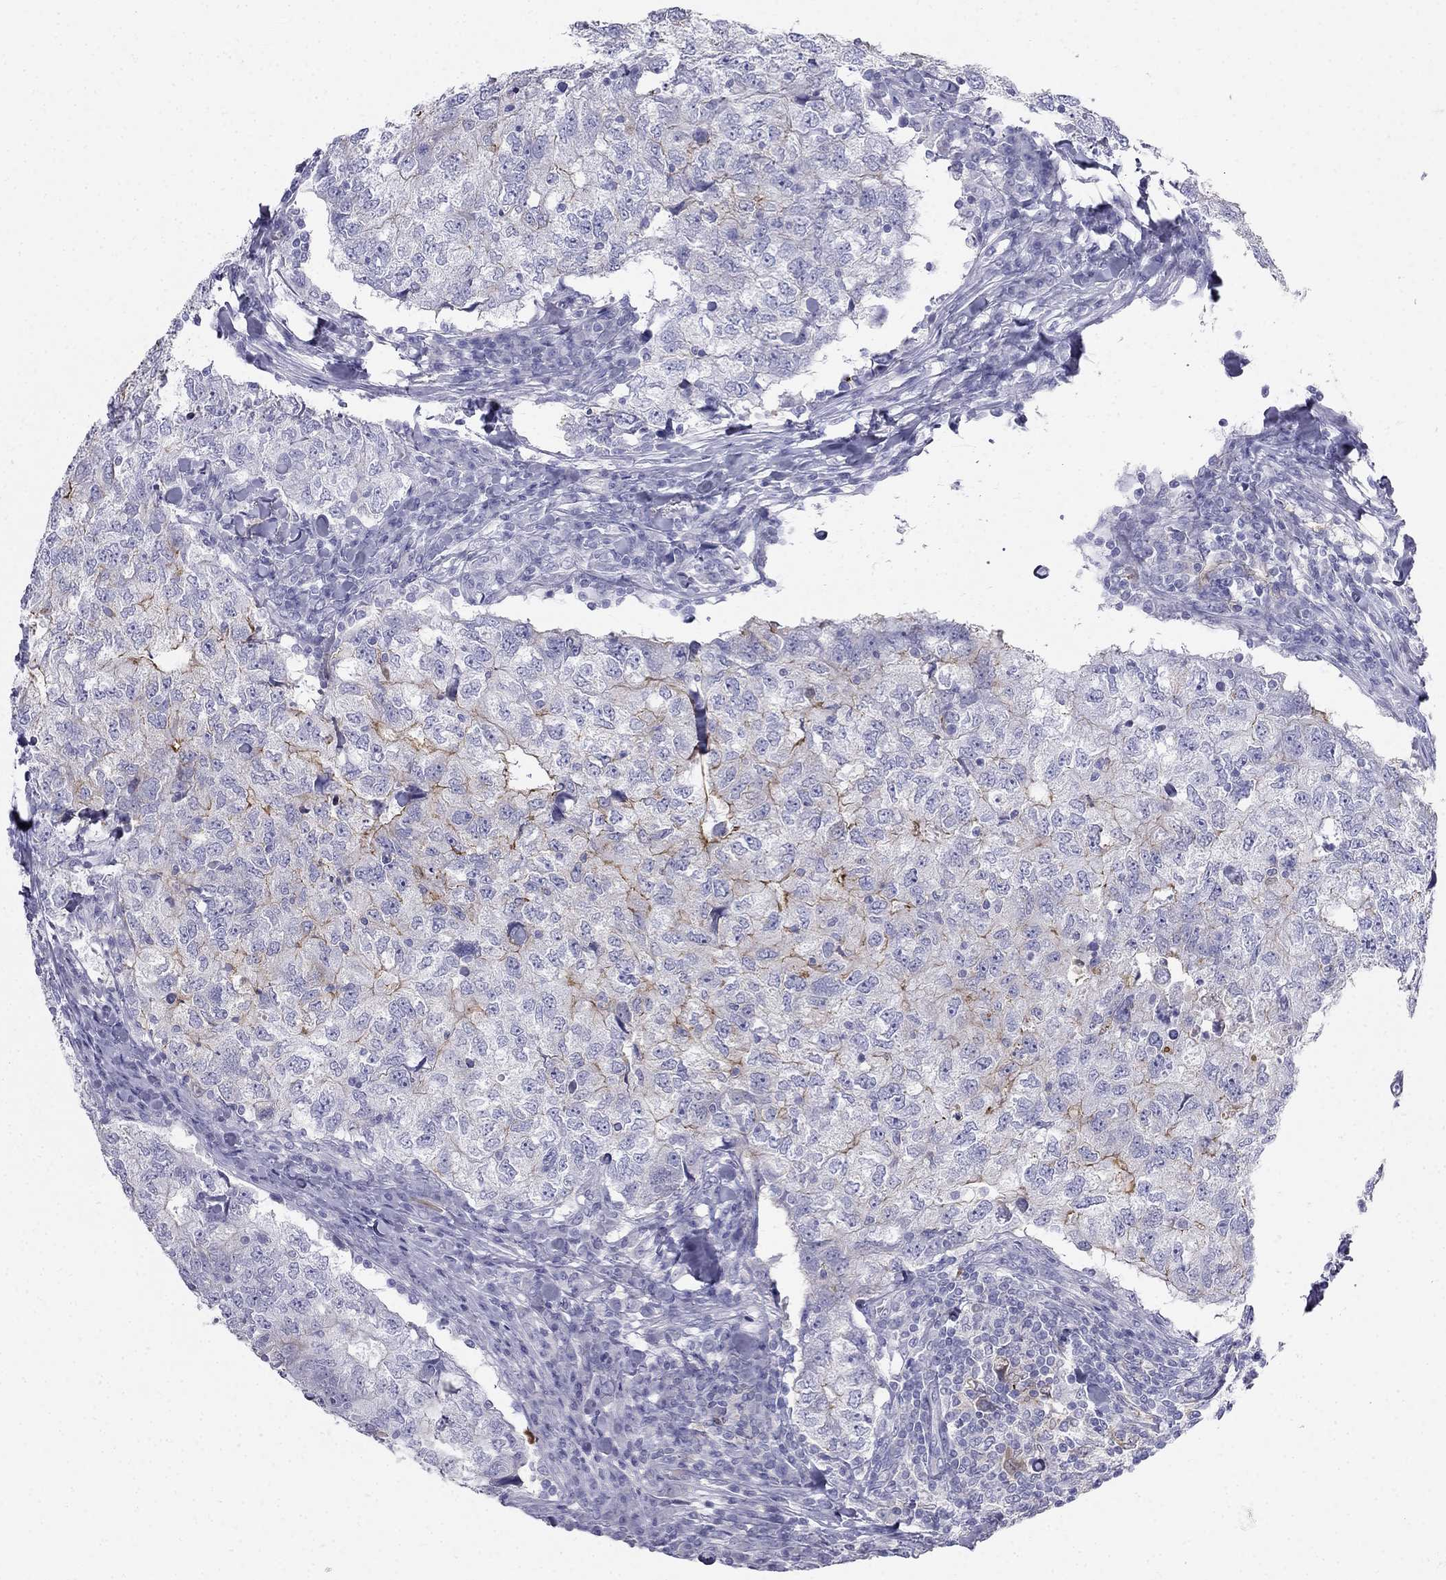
{"staining": {"intensity": "strong", "quantity": "<25%", "location": "cytoplasmic/membranous"}, "tissue": "breast cancer", "cell_type": "Tumor cells", "image_type": "cancer", "snomed": [{"axis": "morphology", "description": "Duct carcinoma"}, {"axis": "topography", "description": "Breast"}], "caption": "Immunohistochemical staining of breast cancer (invasive ductal carcinoma) reveals medium levels of strong cytoplasmic/membranous protein staining in about <25% of tumor cells.", "gene": "RFLNA", "patient": {"sex": "female", "age": 30}}